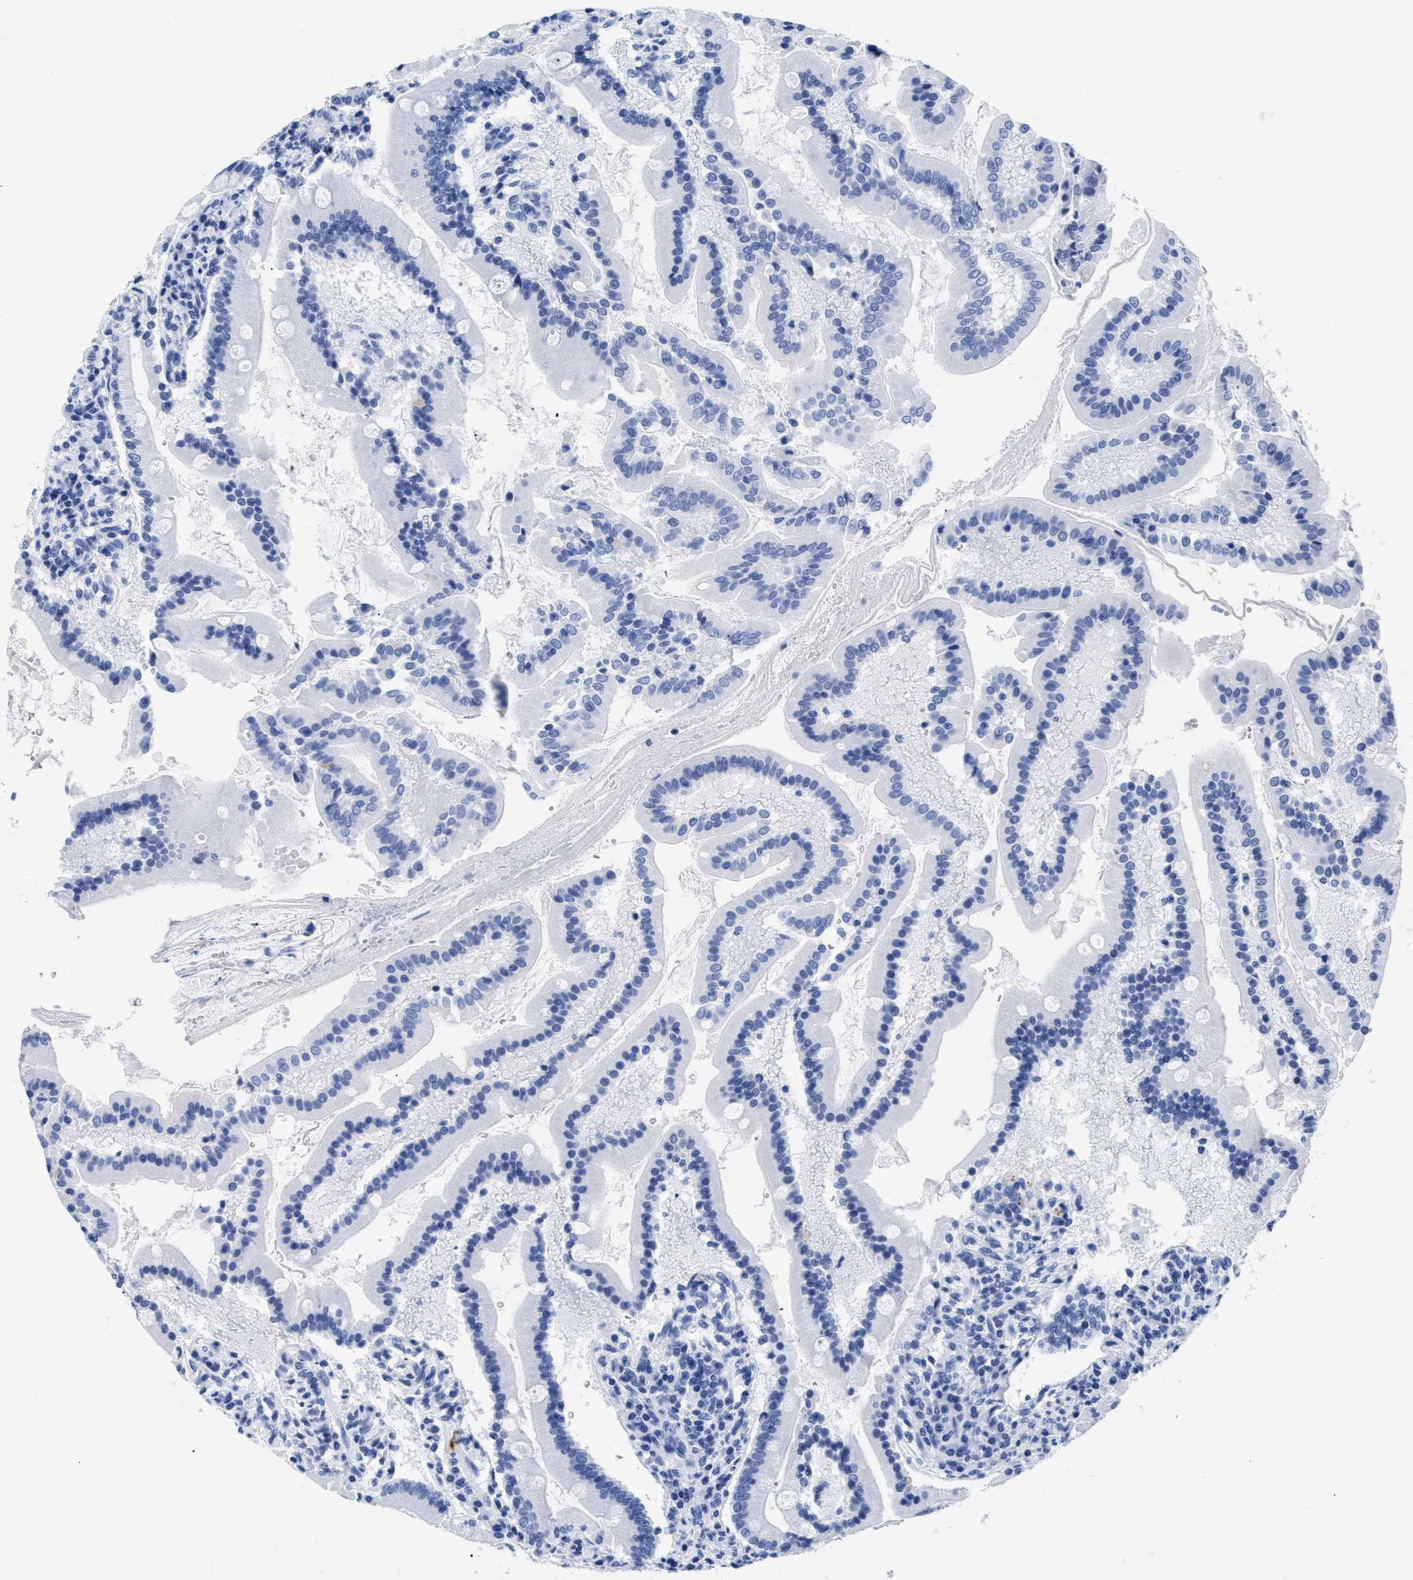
{"staining": {"intensity": "negative", "quantity": "none", "location": "none"}, "tissue": "duodenum", "cell_type": "Glandular cells", "image_type": "normal", "snomed": [{"axis": "morphology", "description": "Normal tissue, NOS"}, {"axis": "topography", "description": "Duodenum"}], "caption": "Immunohistochemical staining of benign human duodenum reveals no significant staining in glandular cells. The staining was performed using DAB (3,3'-diaminobenzidine) to visualize the protein expression in brown, while the nuclei were stained in blue with hematoxylin (Magnification: 20x).", "gene": "TREML1", "patient": {"sex": "male", "age": 50}}